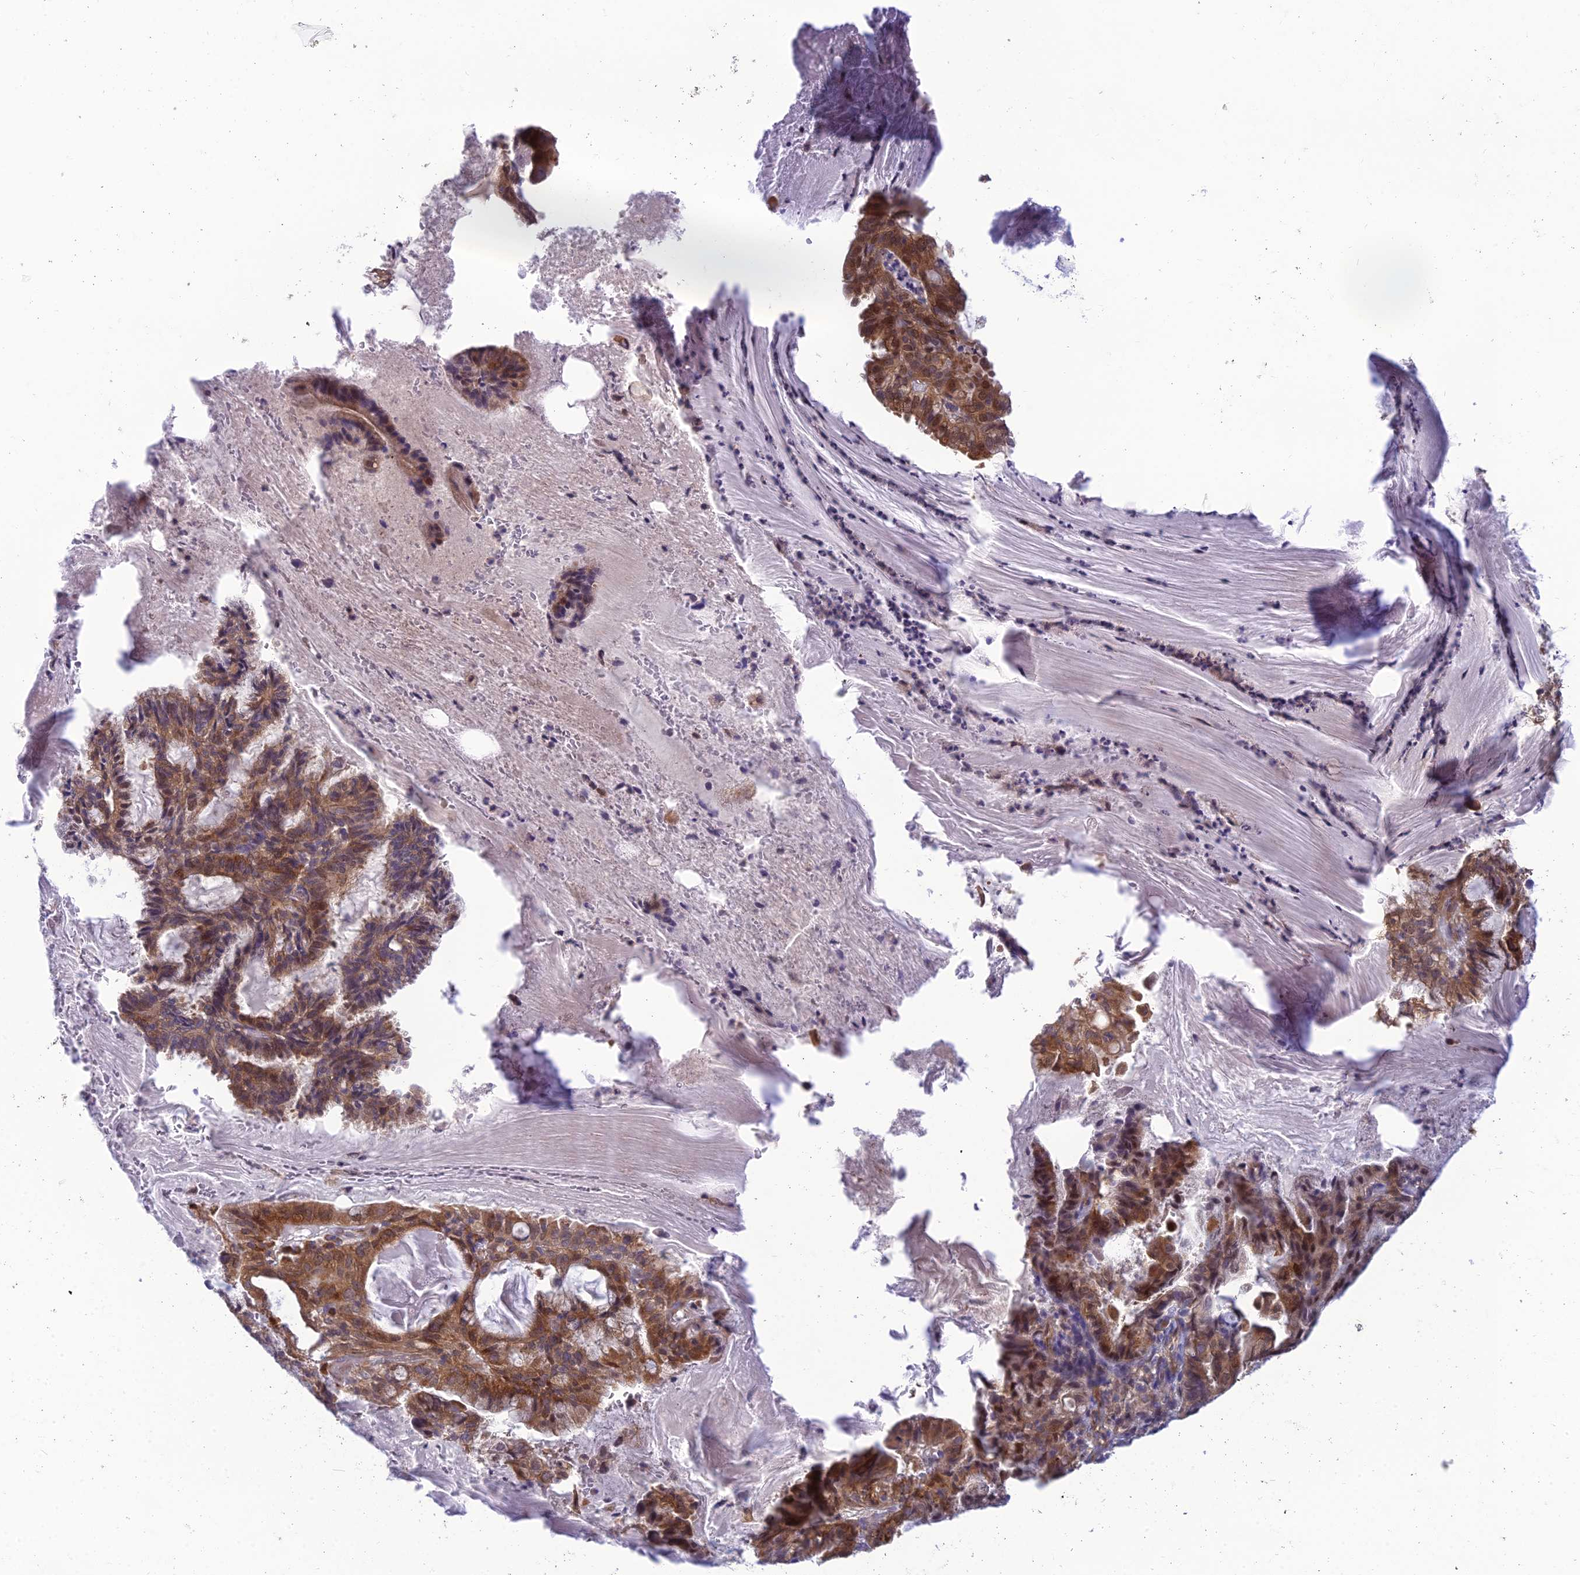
{"staining": {"intensity": "strong", "quantity": ">75%", "location": "cytoplasmic/membranous,nuclear"}, "tissue": "endometrial cancer", "cell_type": "Tumor cells", "image_type": "cancer", "snomed": [{"axis": "morphology", "description": "Adenocarcinoma, NOS"}, {"axis": "topography", "description": "Endometrium"}], "caption": "DAB (3,3'-diaminobenzidine) immunohistochemical staining of endometrial cancer reveals strong cytoplasmic/membranous and nuclear protein expression in about >75% of tumor cells.", "gene": "CLCN7", "patient": {"sex": "female", "age": 86}}